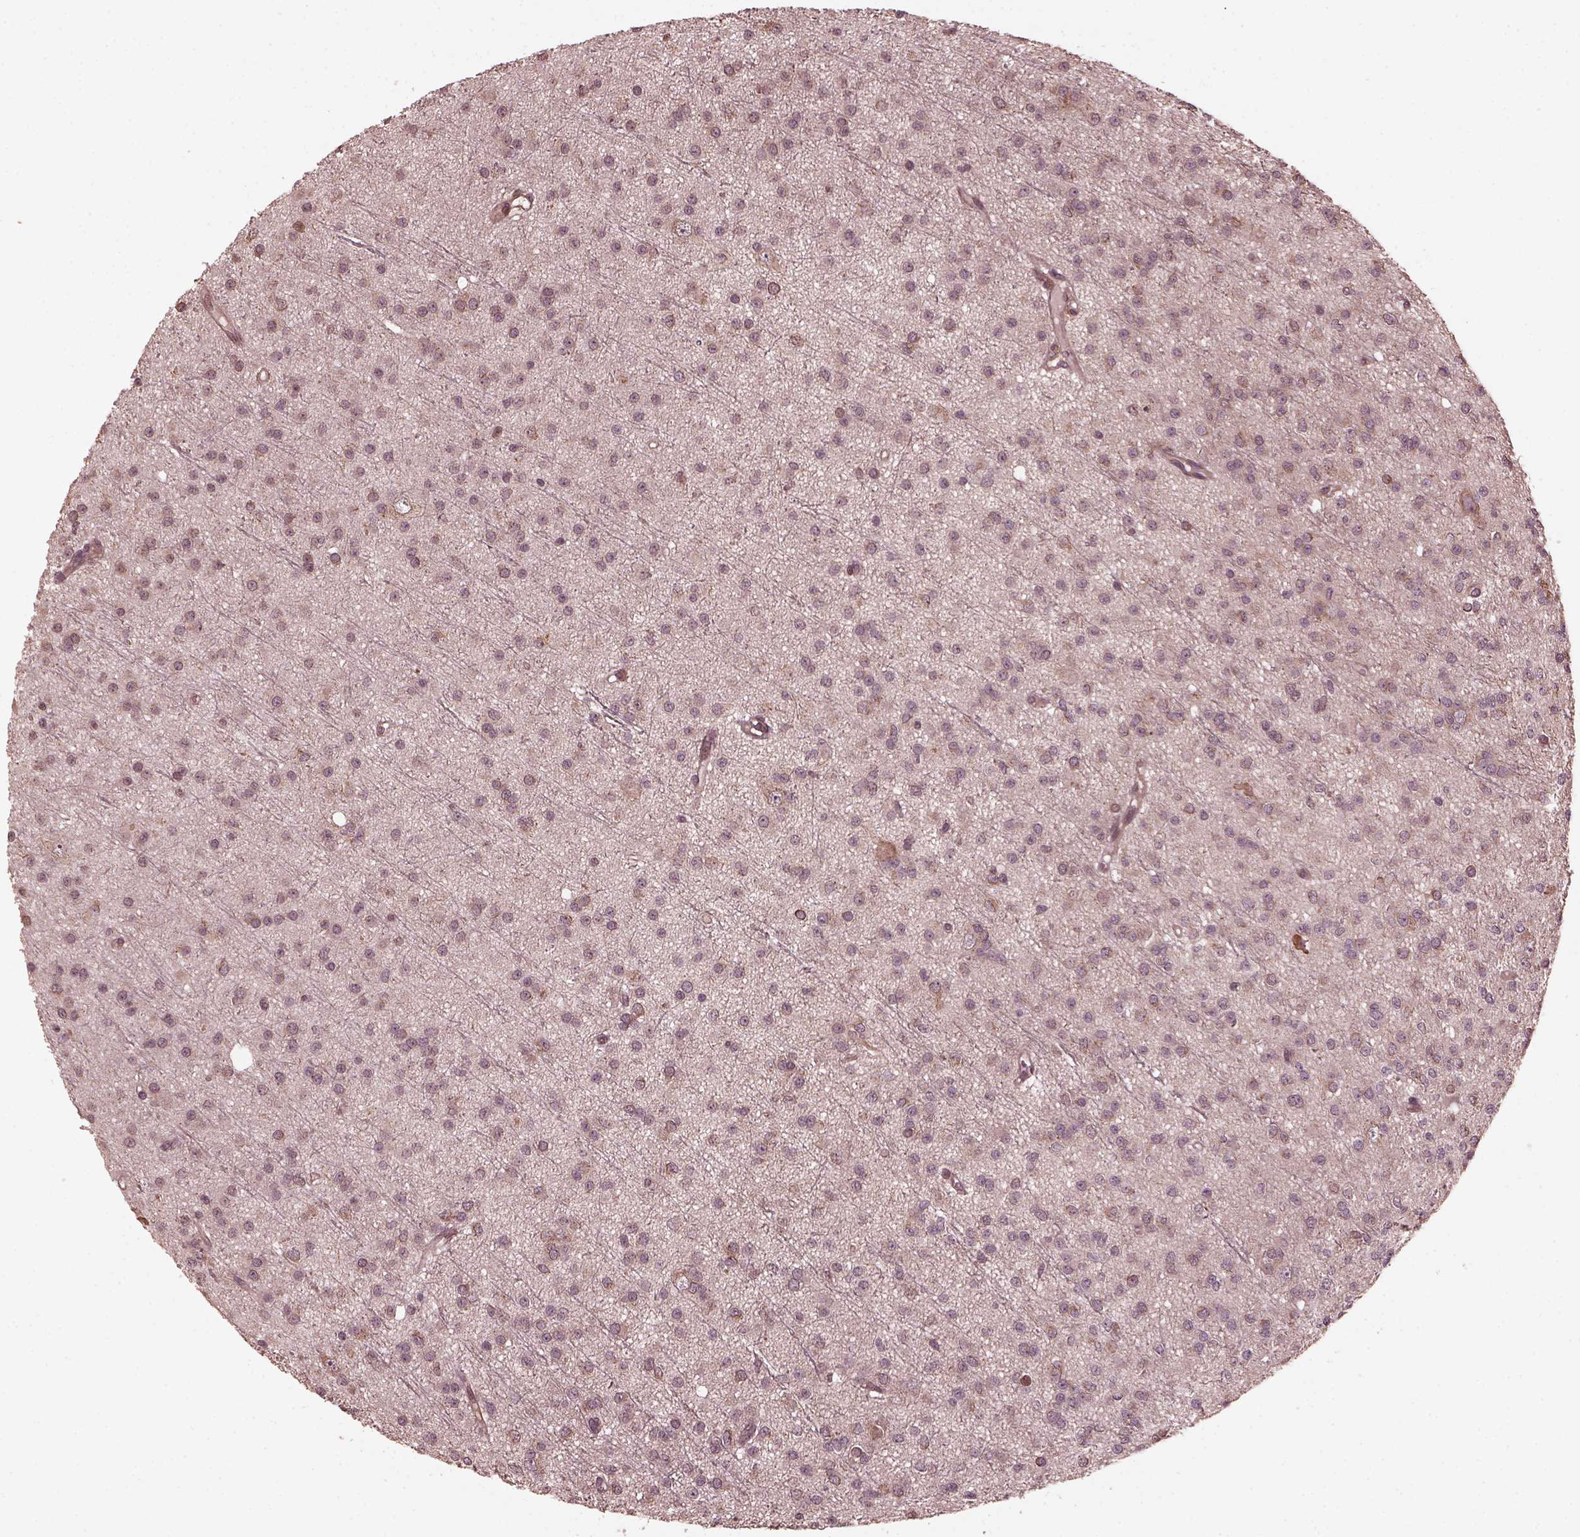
{"staining": {"intensity": "weak", "quantity": "25%-75%", "location": "cytoplasmic/membranous"}, "tissue": "glioma", "cell_type": "Tumor cells", "image_type": "cancer", "snomed": [{"axis": "morphology", "description": "Glioma, malignant, Low grade"}, {"axis": "topography", "description": "Brain"}], "caption": "The immunohistochemical stain labels weak cytoplasmic/membranous positivity in tumor cells of malignant glioma (low-grade) tissue. (IHC, brightfield microscopy, high magnification).", "gene": "ZNF292", "patient": {"sex": "male", "age": 27}}